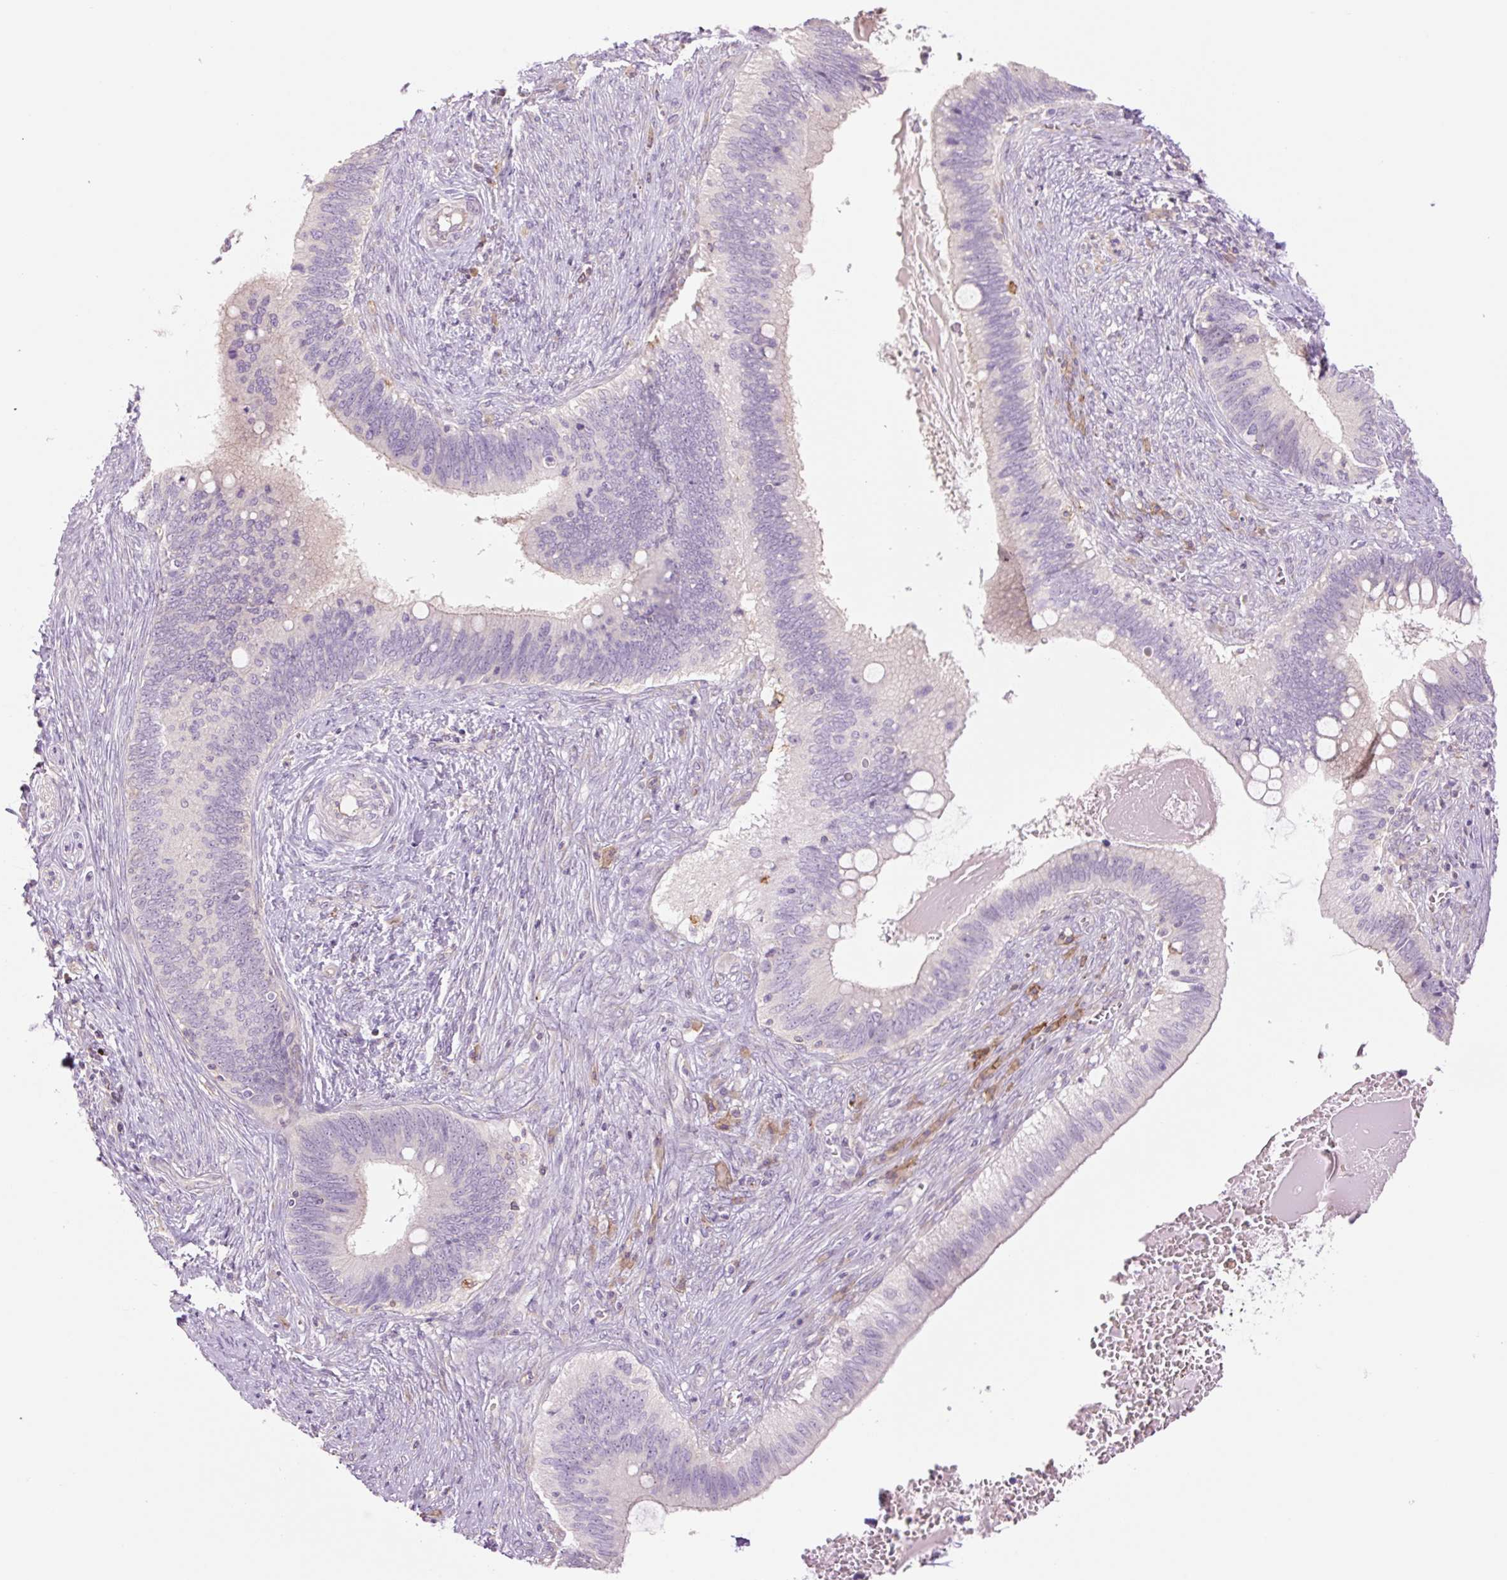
{"staining": {"intensity": "negative", "quantity": "none", "location": "none"}, "tissue": "cervical cancer", "cell_type": "Tumor cells", "image_type": "cancer", "snomed": [{"axis": "morphology", "description": "Adenocarcinoma, NOS"}, {"axis": "topography", "description": "Cervix"}], "caption": "Immunohistochemical staining of human cervical adenocarcinoma exhibits no significant positivity in tumor cells.", "gene": "GRID2", "patient": {"sex": "female", "age": 42}}